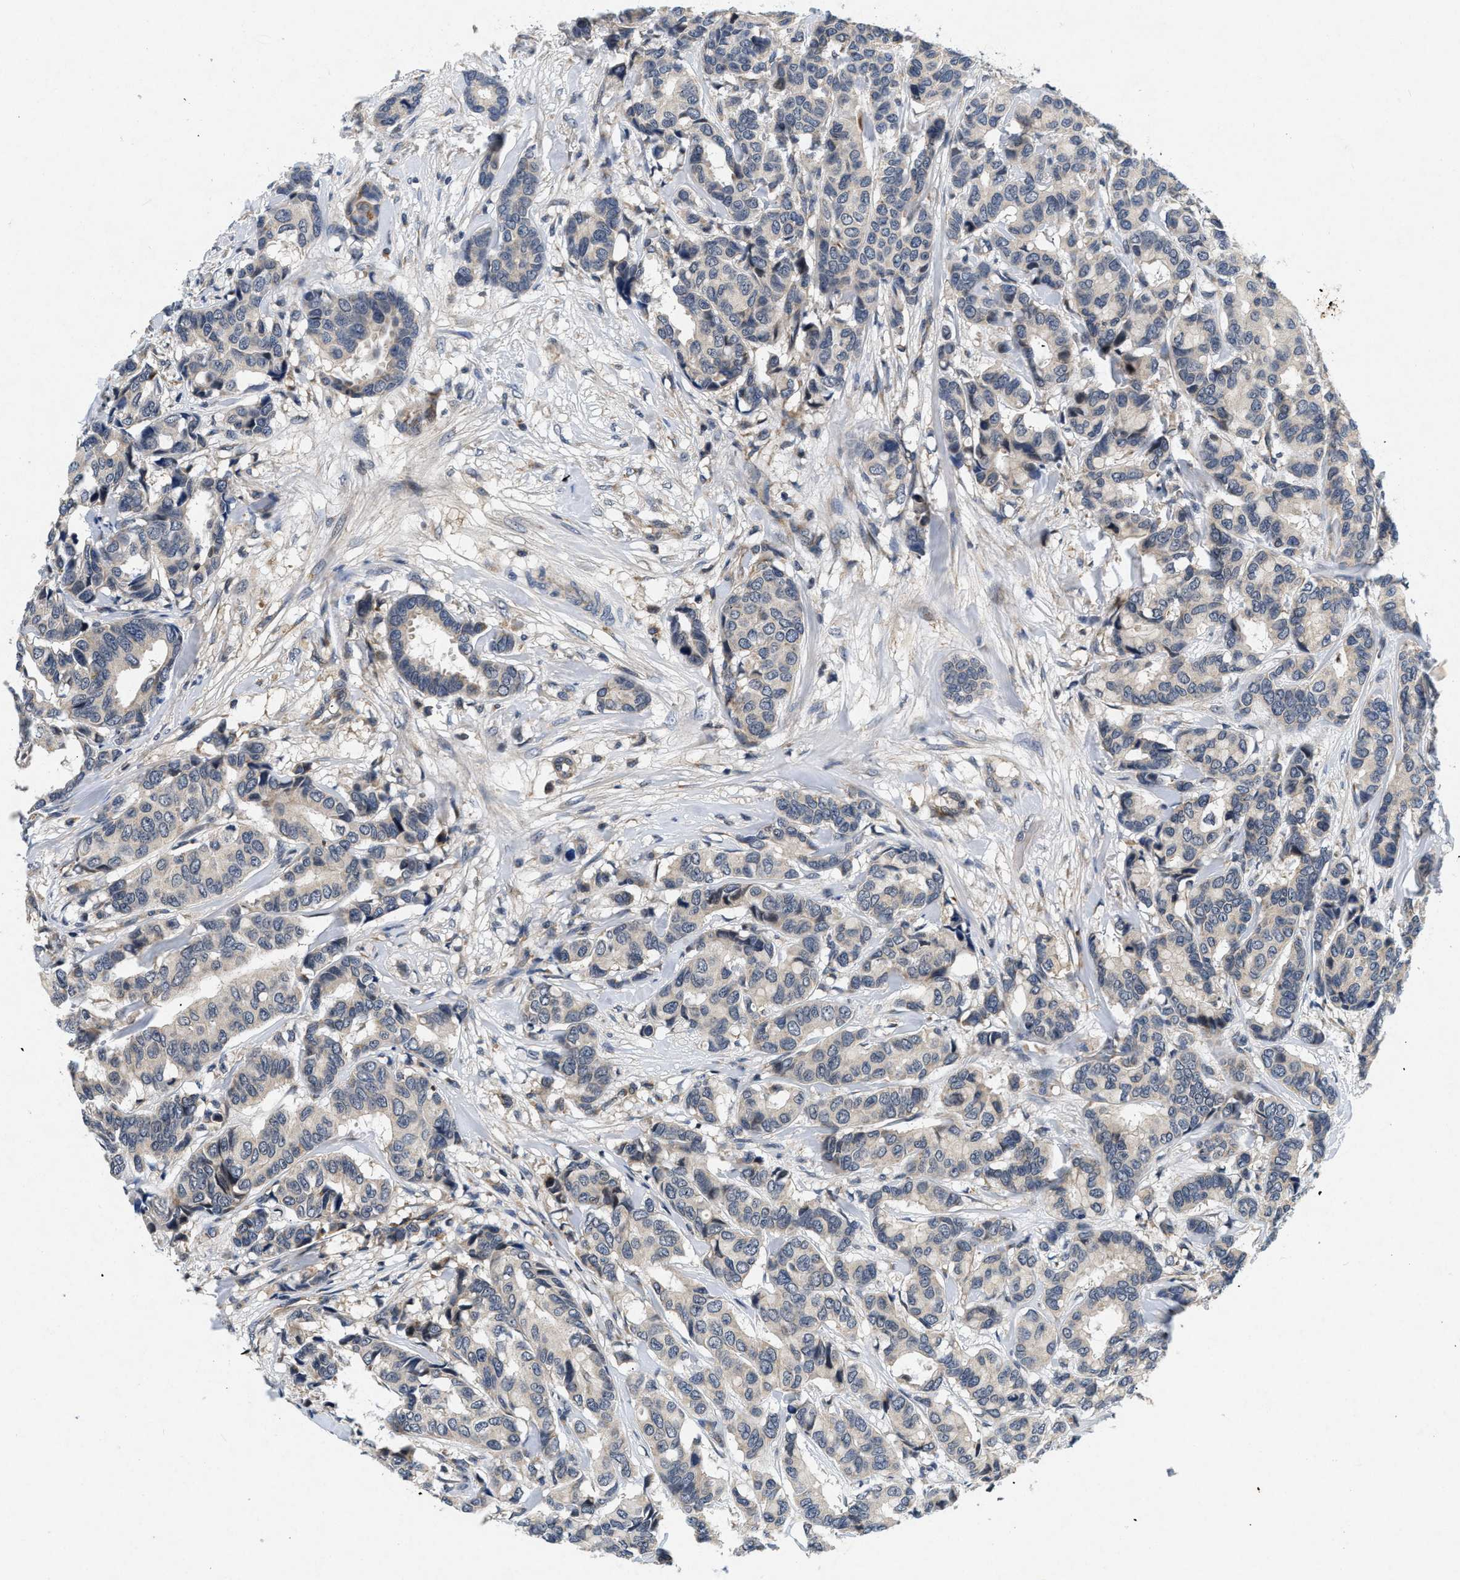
{"staining": {"intensity": "negative", "quantity": "none", "location": "none"}, "tissue": "breast cancer", "cell_type": "Tumor cells", "image_type": "cancer", "snomed": [{"axis": "morphology", "description": "Duct carcinoma"}, {"axis": "topography", "description": "Breast"}], "caption": "Human breast invasive ductal carcinoma stained for a protein using IHC exhibits no expression in tumor cells.", "gene": "PDP1", "patient": {"sex": "female", "age": 87}}